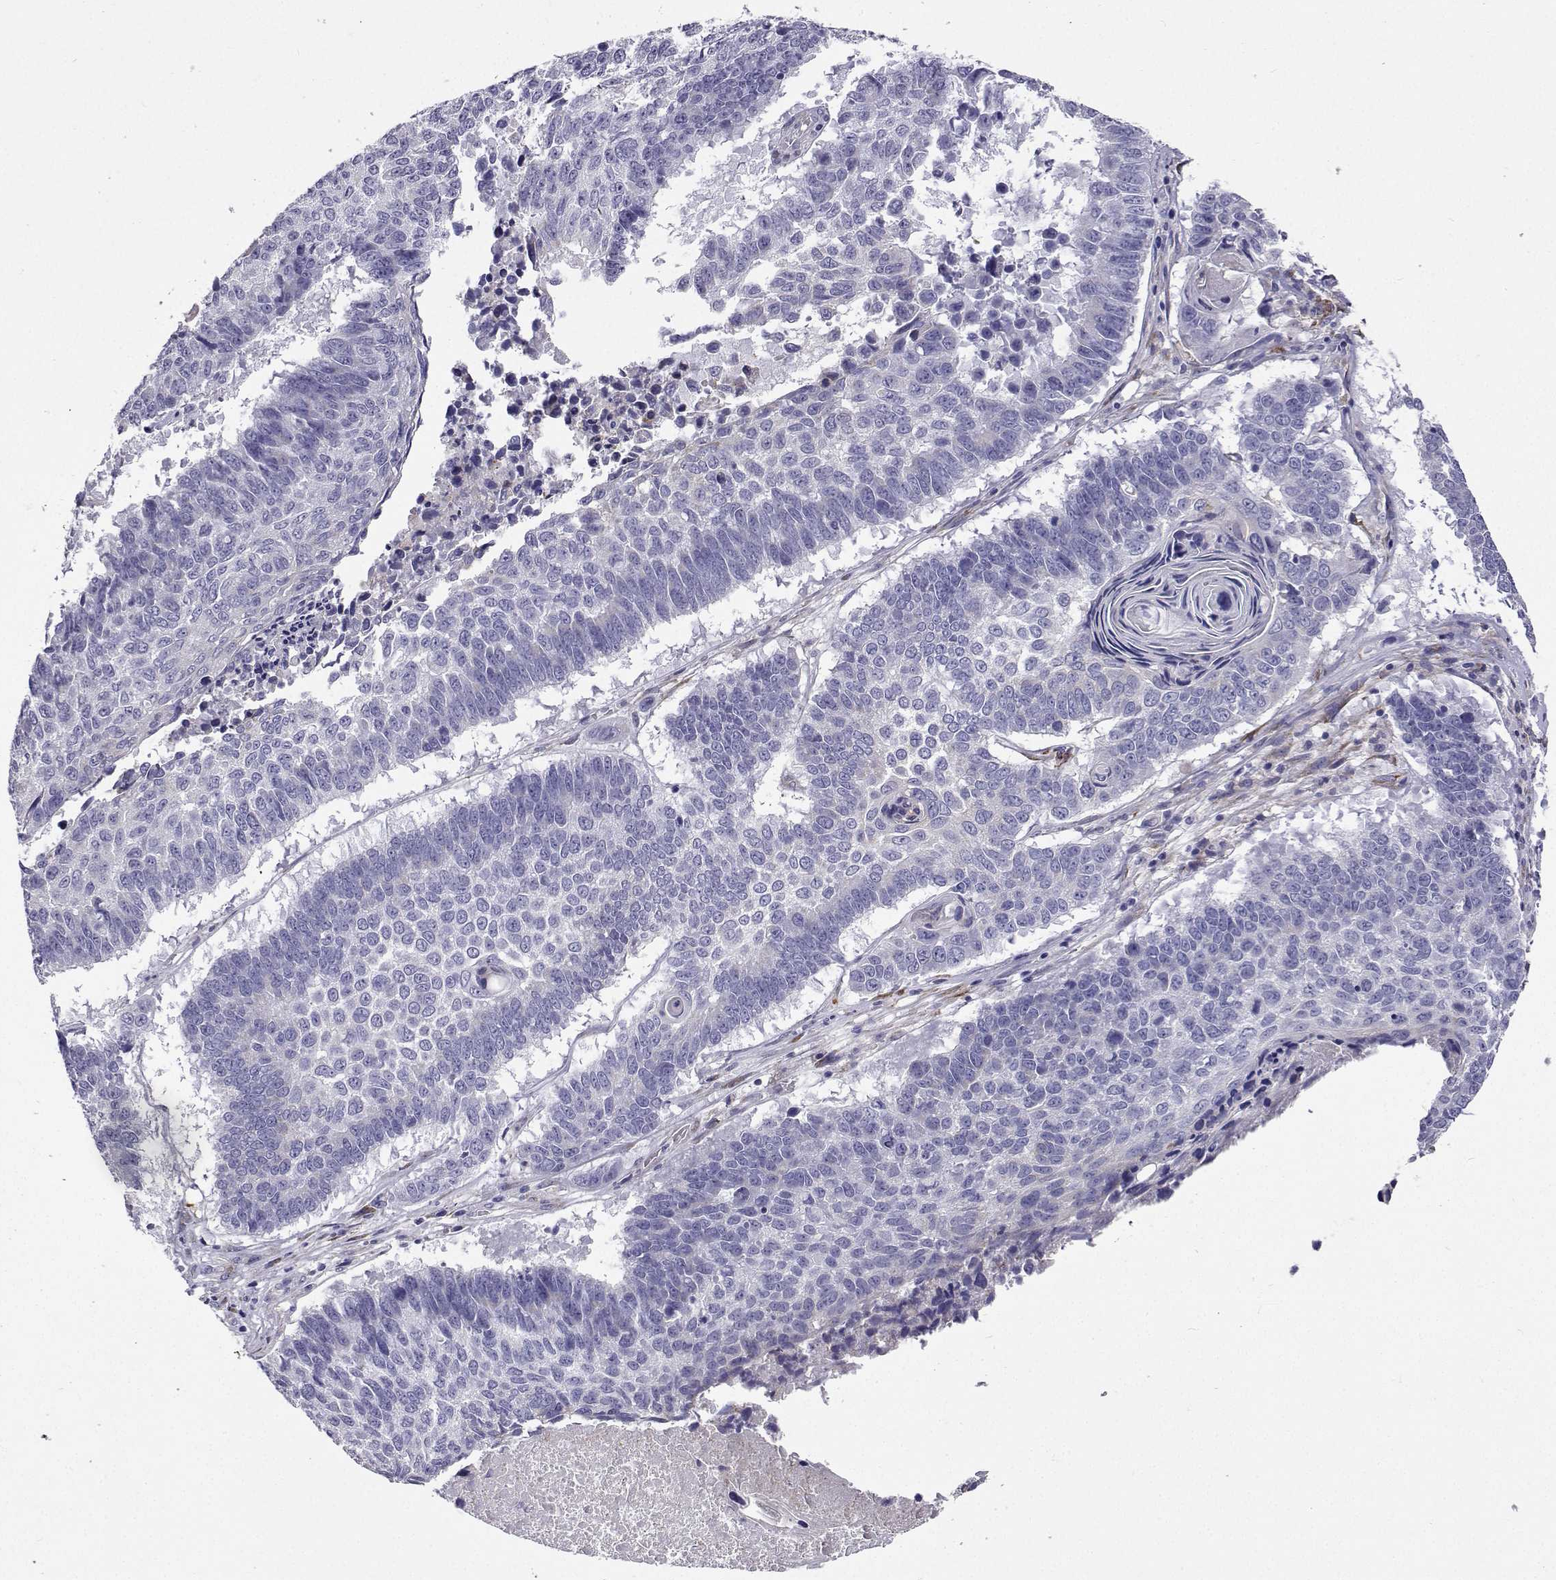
{"staining": {"intensity": "negative", "quantity": "none", "location": "none"}, "tissue": "lung cancer", "cell_type": "Tumor cells", "image_type": "cancer", "snomed": [{"axis": "morphology", "description": "Squamous cell carcinoma, NOS"}, {"axis": "topography", "description": "Lung"}], "caption": "Lung squamous cell carcinoma was stained to show a protein in brown. There is no significant expression in tumor cells.", "gene": "LHFPL7", "patient": {"sex": "male", "age": 73}}